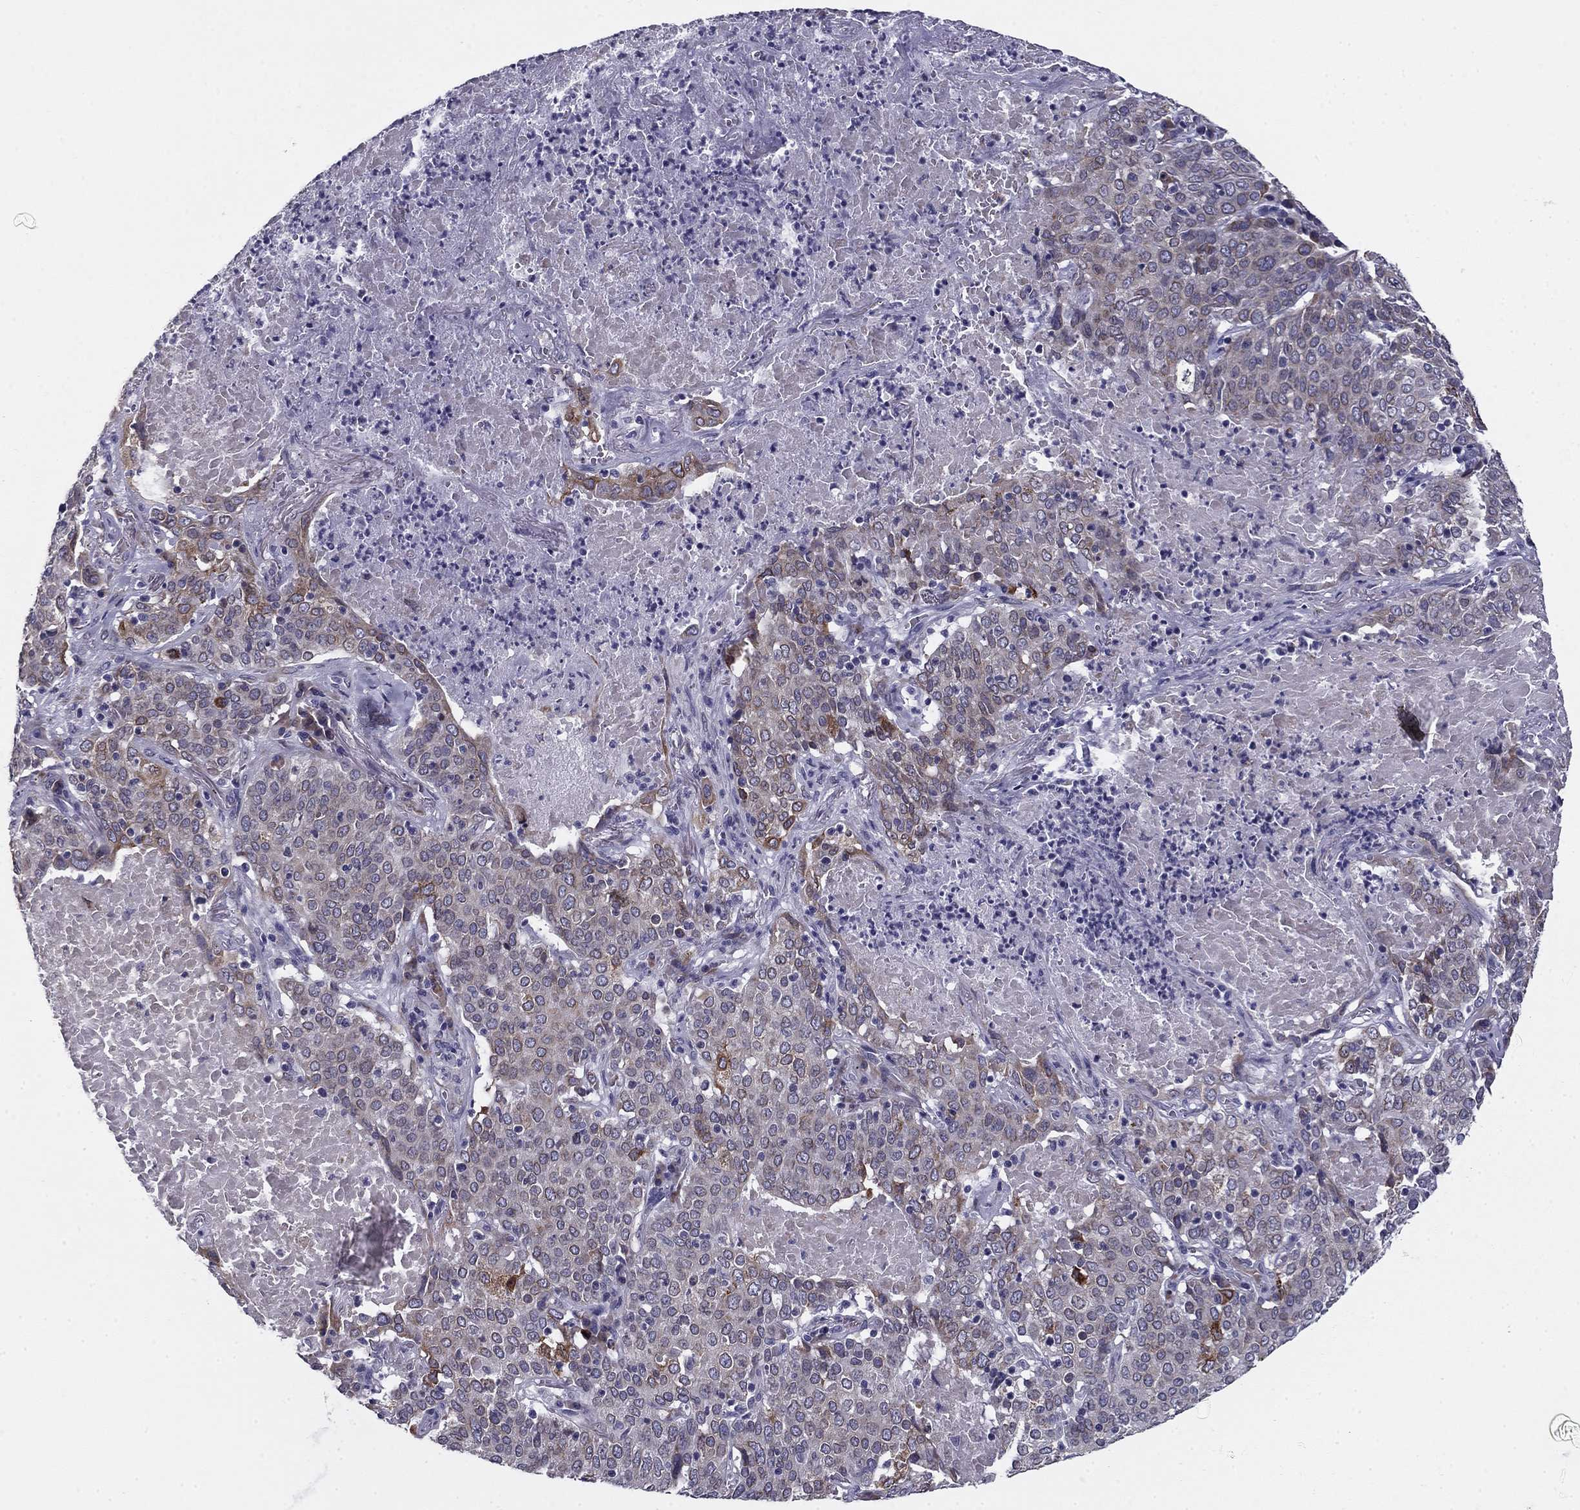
{"staining": {"intensity": "strong", "quantity": "<25%", "location": "cytoplasmic/membranous"}, "tissue": "lung cancer", "cell_type": "Tumor cells", "image_type": "cancer", "snomed": [{"axis": "morphology", "description": "Squamous cell carcinoma, NOS"}, {"axis": "topography", "description": "Lung"}], "caption": "A medium amount of strong cytoplasmic/membranous expression is seen in about <25% of tumor cells in lung cancer tissue.", "gene": "TMED3", "patient": {"sex": "male", "age": 82}}